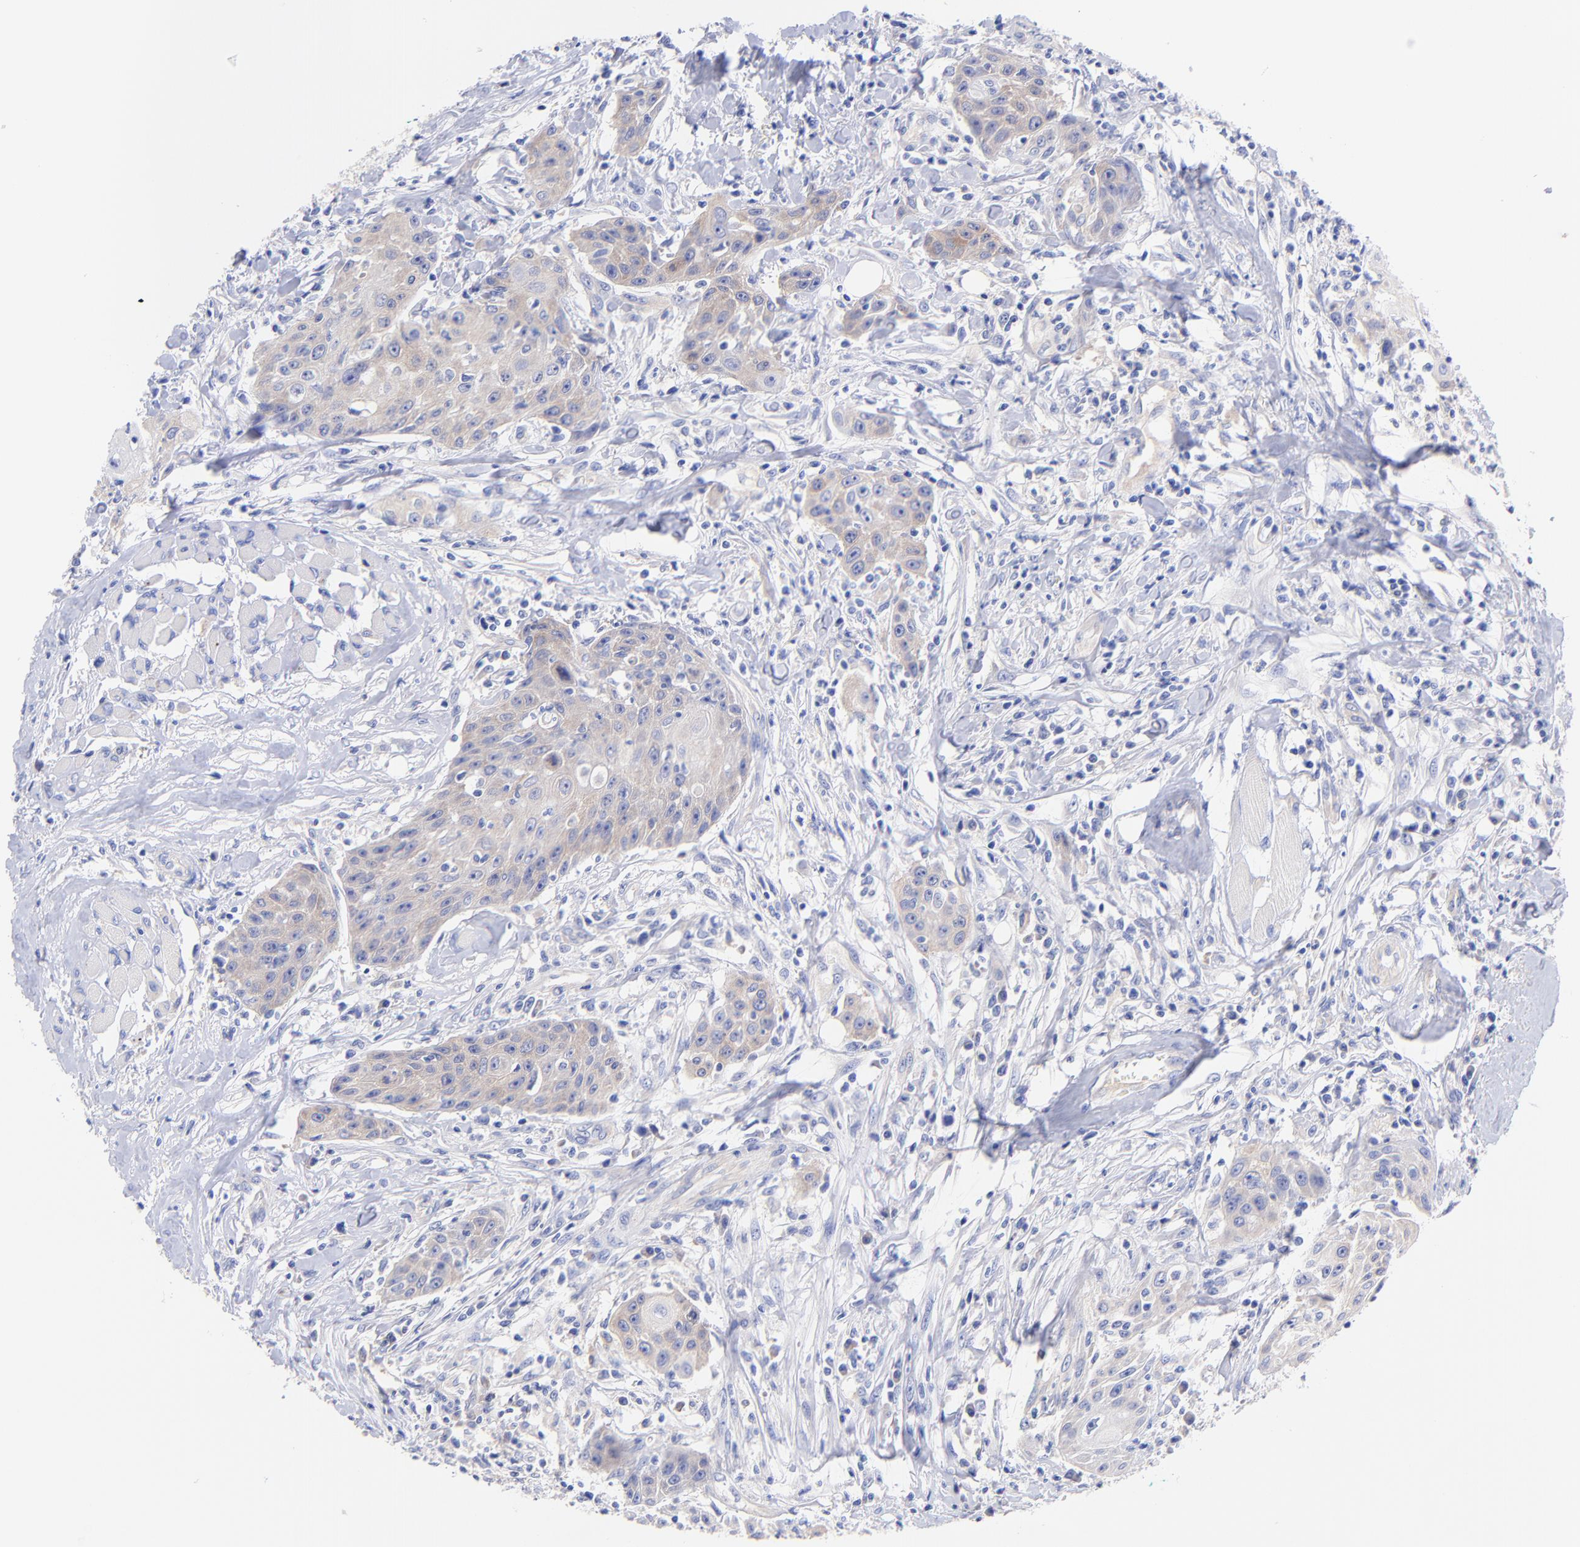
{"staining": {"intensity": "weak", "quantity": "25%-75%", "location": "cytoplasmic/membranous"}, "tissue": "head and neck cancer", "cell_type": "Tumor cells", "image_type": "cancer", "snomed": [{"axis": "morphology", "description": "Squamous cell carcinoma, NOS"}, {"axis": "topography", "description": "Oral tissue"}, {"axis": "topography", "description": "Head-Neck"}], "caption": "Immunohistochemical staining of squamous cell carcinoma (head and neck) reveals weak cytoplasmic/membranous protein staining in about 25%-75% of tumor cells.", "gene": "GPHN", "patient": {"sex": "female", "age": 82}}